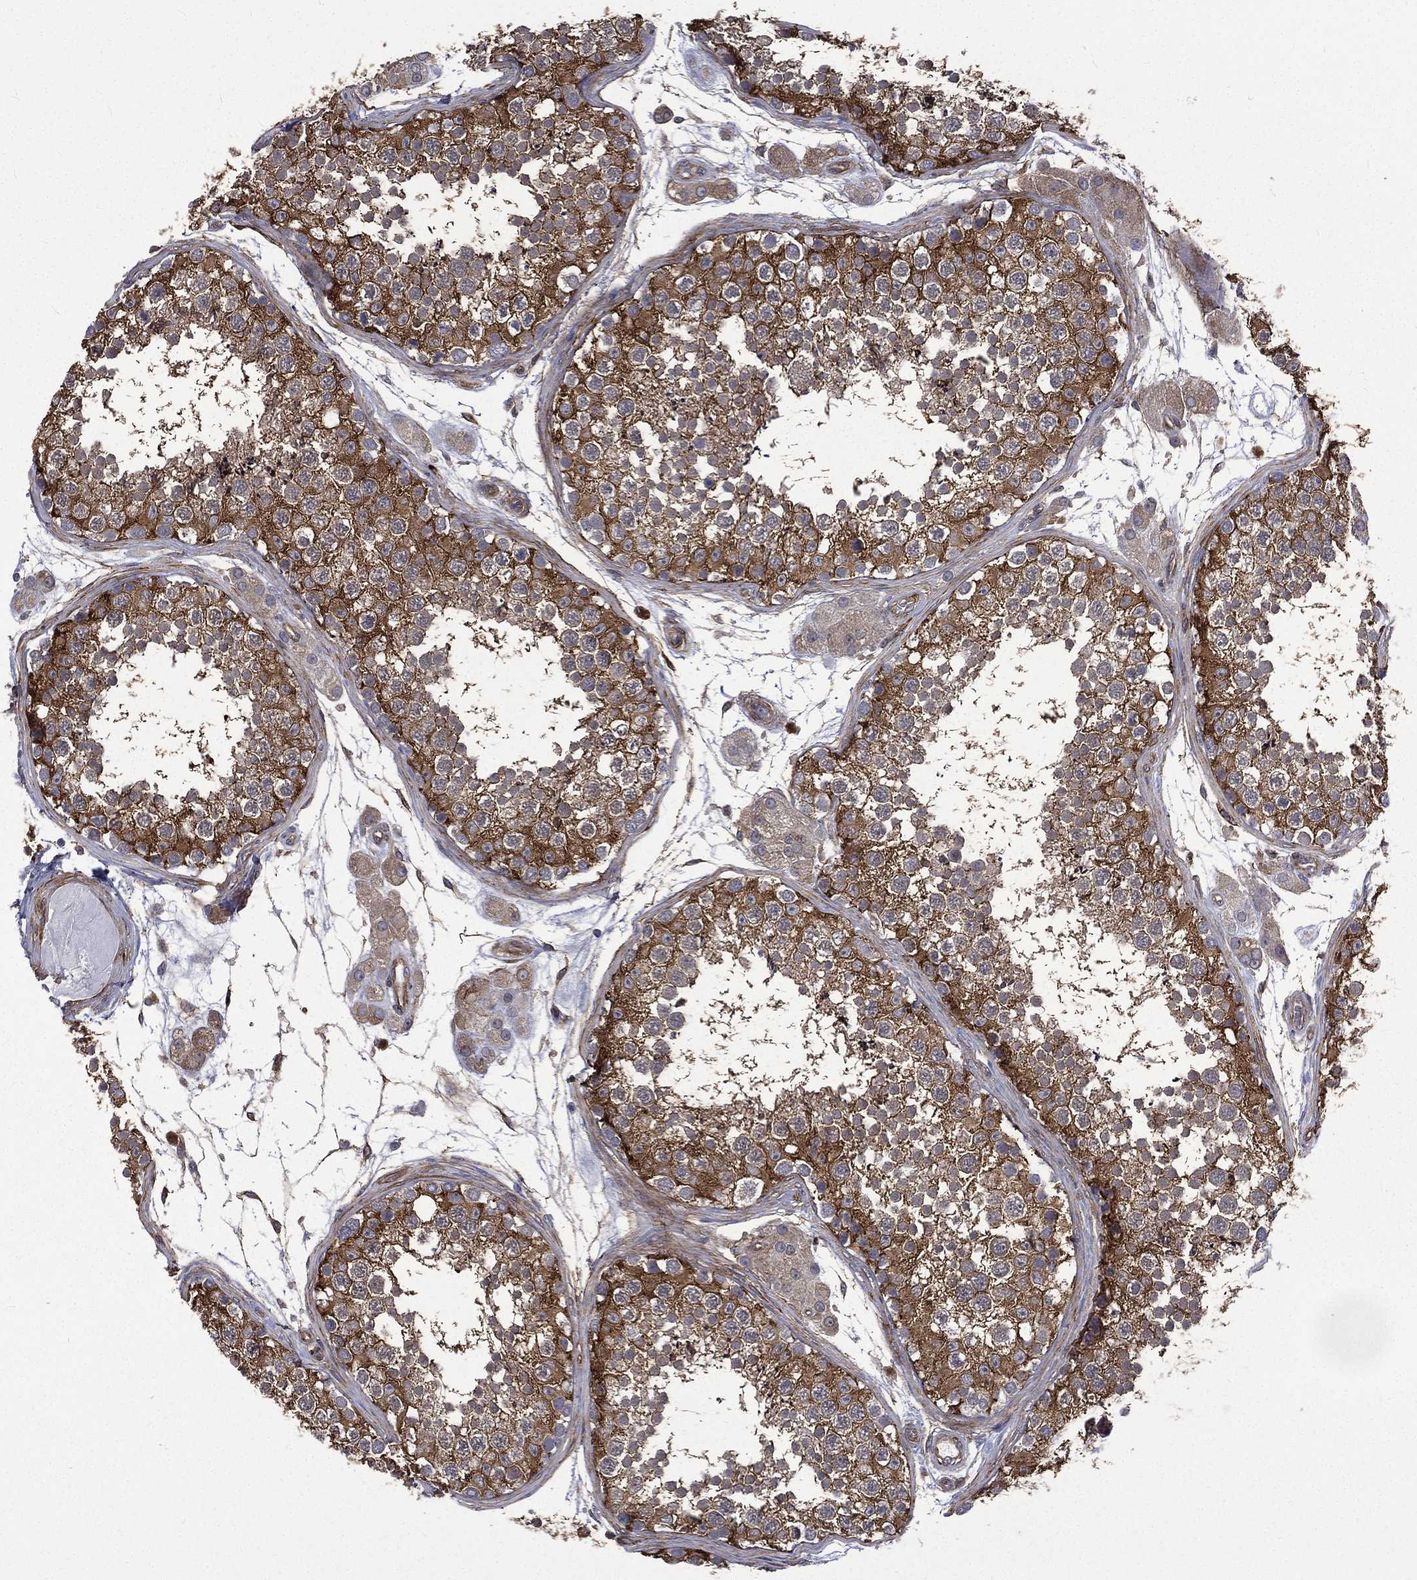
{"staining": {"intensity": "strong", "quantity": "25%-75%", "location": "cytoplasmic/membranous"}, "tissue": "testis", "cell_type": "Cells in seminiferous ducts", "image_type": "normal", "snomed": [{"axis": "morphology", "description": "Normal tissue, NOS"}, {"axis": "topography", "description": "Testis"}], "caption": "This micrograph exhibits IHC staining of benign testis, with high strong cytoplasmic/membranous positivity in about 25%-75% of cells in seminiferous ducts.", "gene": "PPFIBP1", "patient": {"sex": "male", "age": 41}}